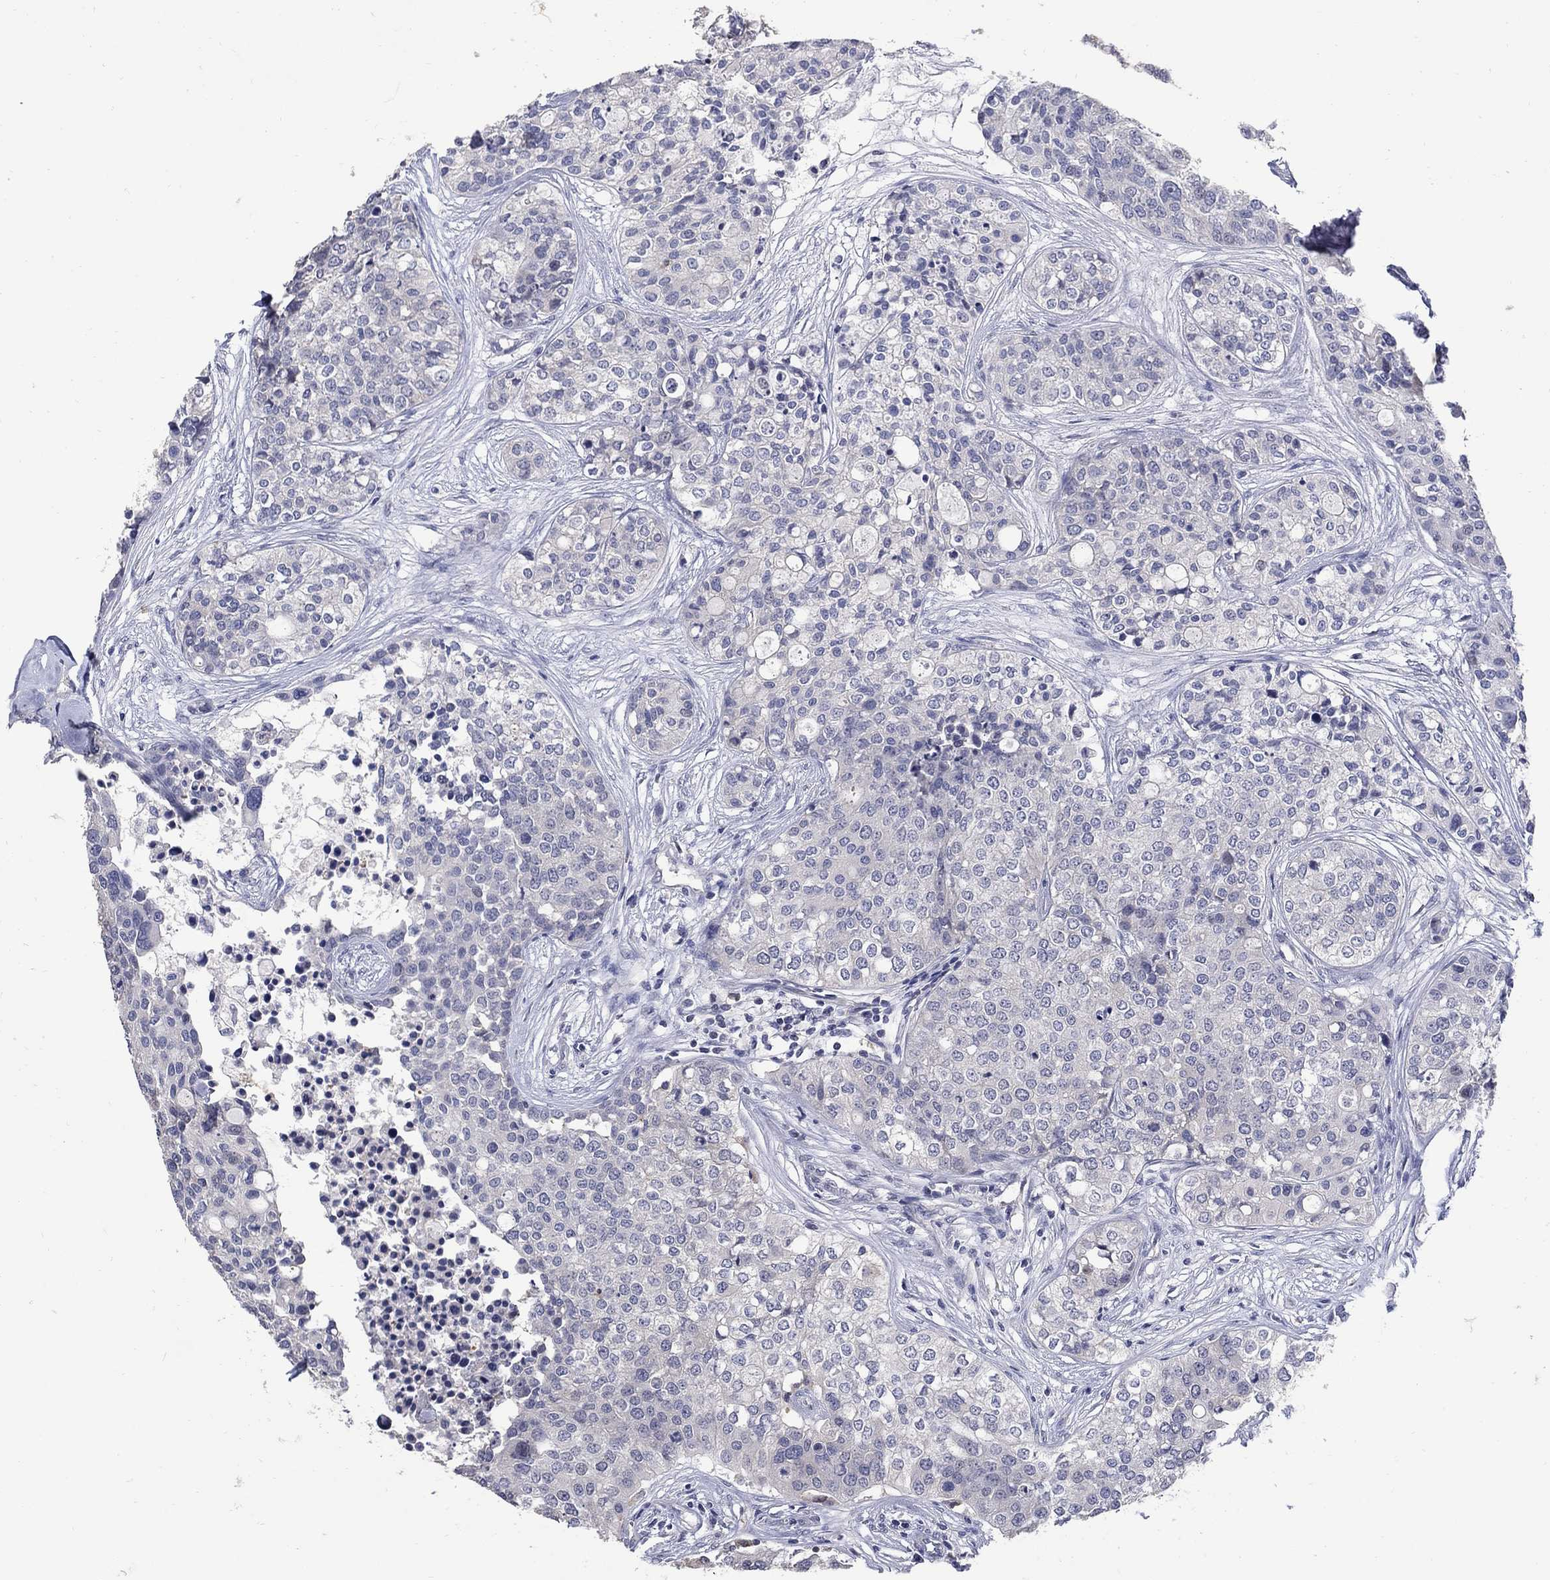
{"staining": {"intensity": "negative", "quantity": "none", "location": "none"}, "tissue": "carcinoid", "cell_type": "Tumor cells", "image_type": "cancer", "snomed": [{"axis": "morphology", "description": "Carcinoid, malignant, NOS"}, {"axis": "topography", "description": "Colon"}], "caption": "Immunohistochemical staining of carcinoid shows no significant staining in tumor cells.", "gene": "CETN1", "patient": {"sex": "male", "age": 81}}